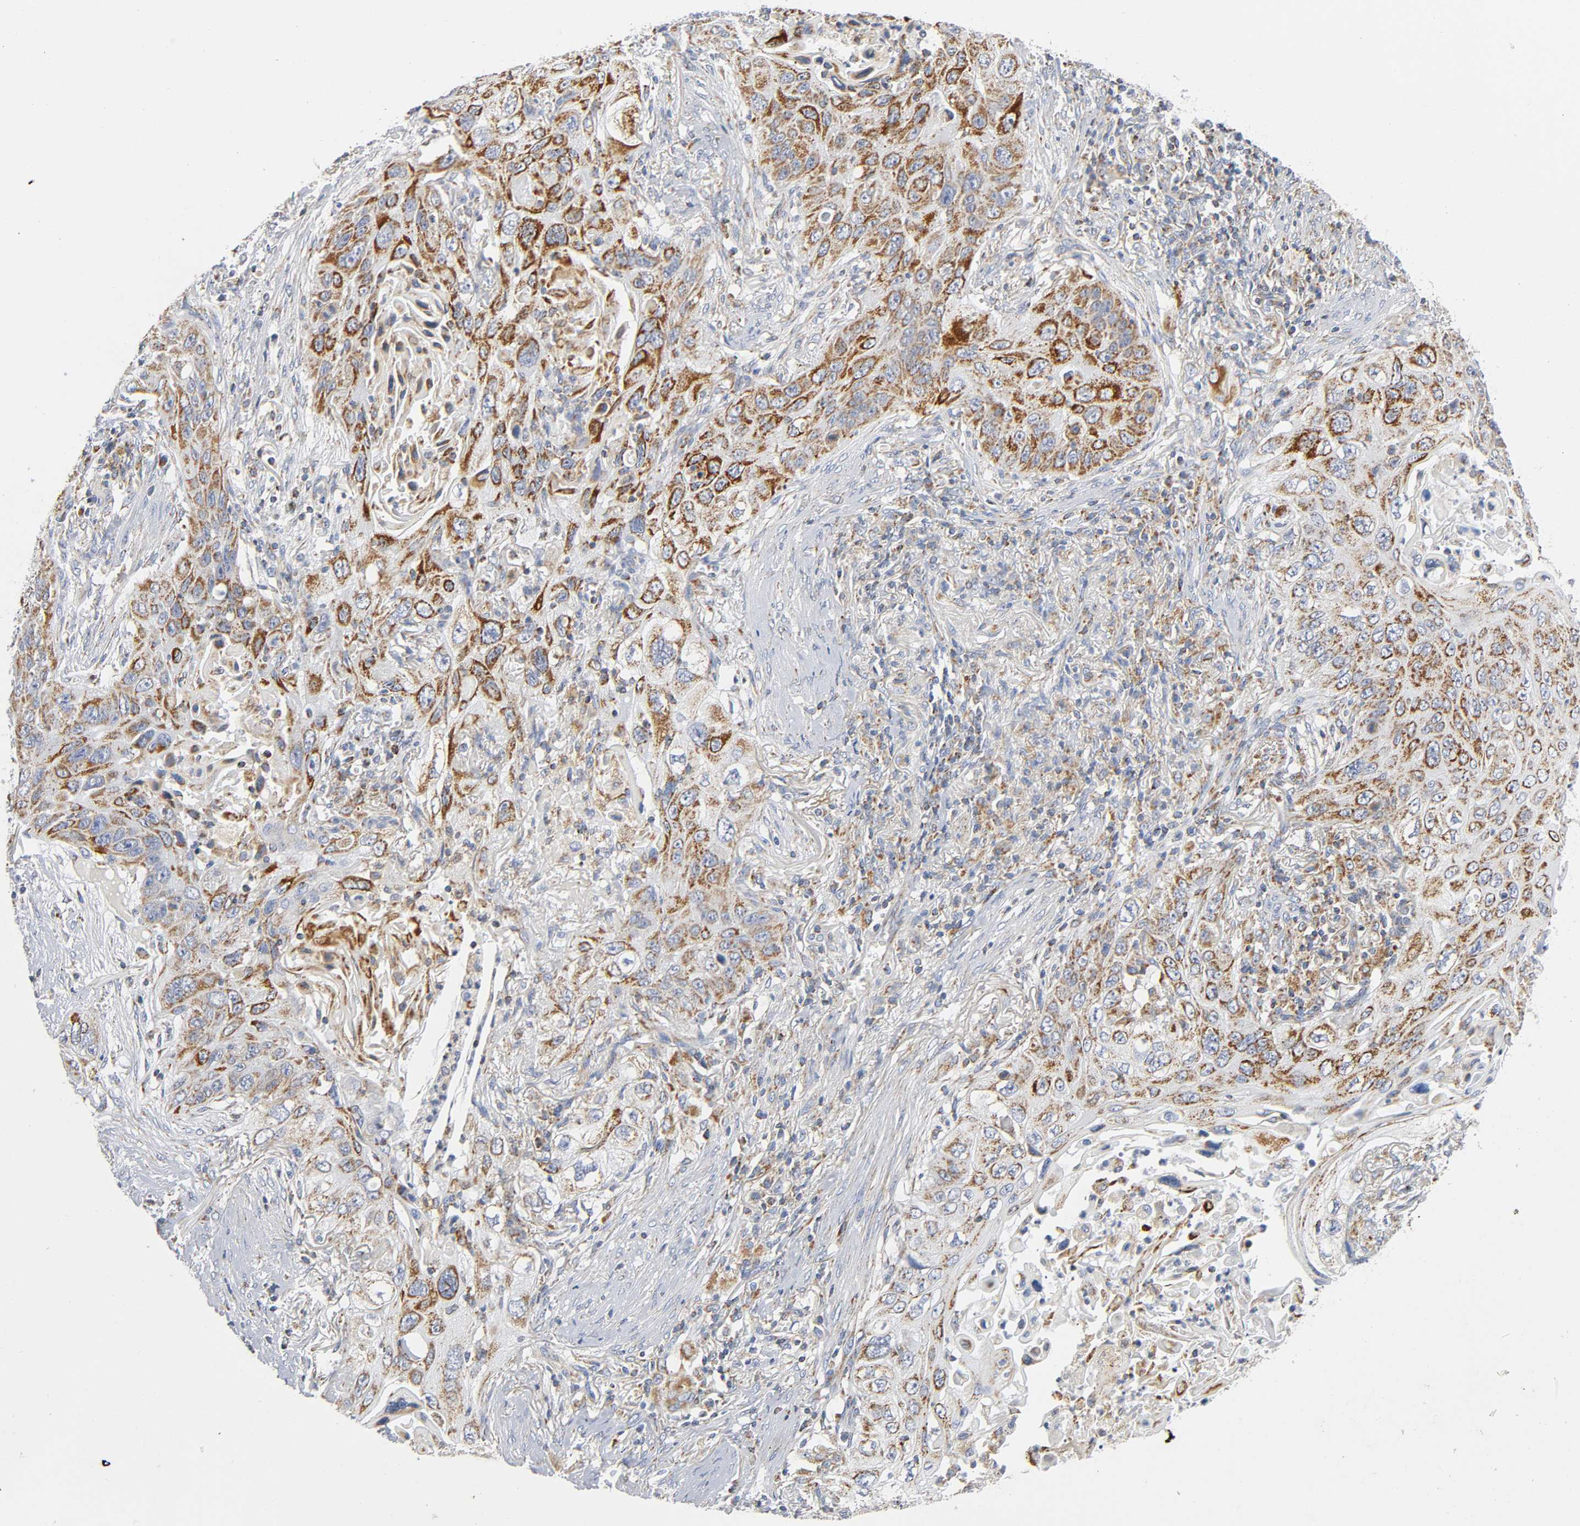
{"staining": {"intensity": "strong", "quantity": ">75%", "location": "cytoplasmic/membranous"}, "tissue": "lung cancer", "cell_type": "Tumor cells", "image_type": "cancer", "snomed": [{"axis": "morphology", "description": "Squamous cell carcinoma, NOS"}, {"axis": "topography", "description": "Lung"}], "caption": "Immunohistochemical staining of human lung cancer shows strong cytoplasmic/membranous protein positivity in approximately >75% of tumor cells. (brown staining indicates protein expression, while blue staining denotes nuclei).", "gene": "BAK1", "patient": {"sex": "female", "age": 67}}